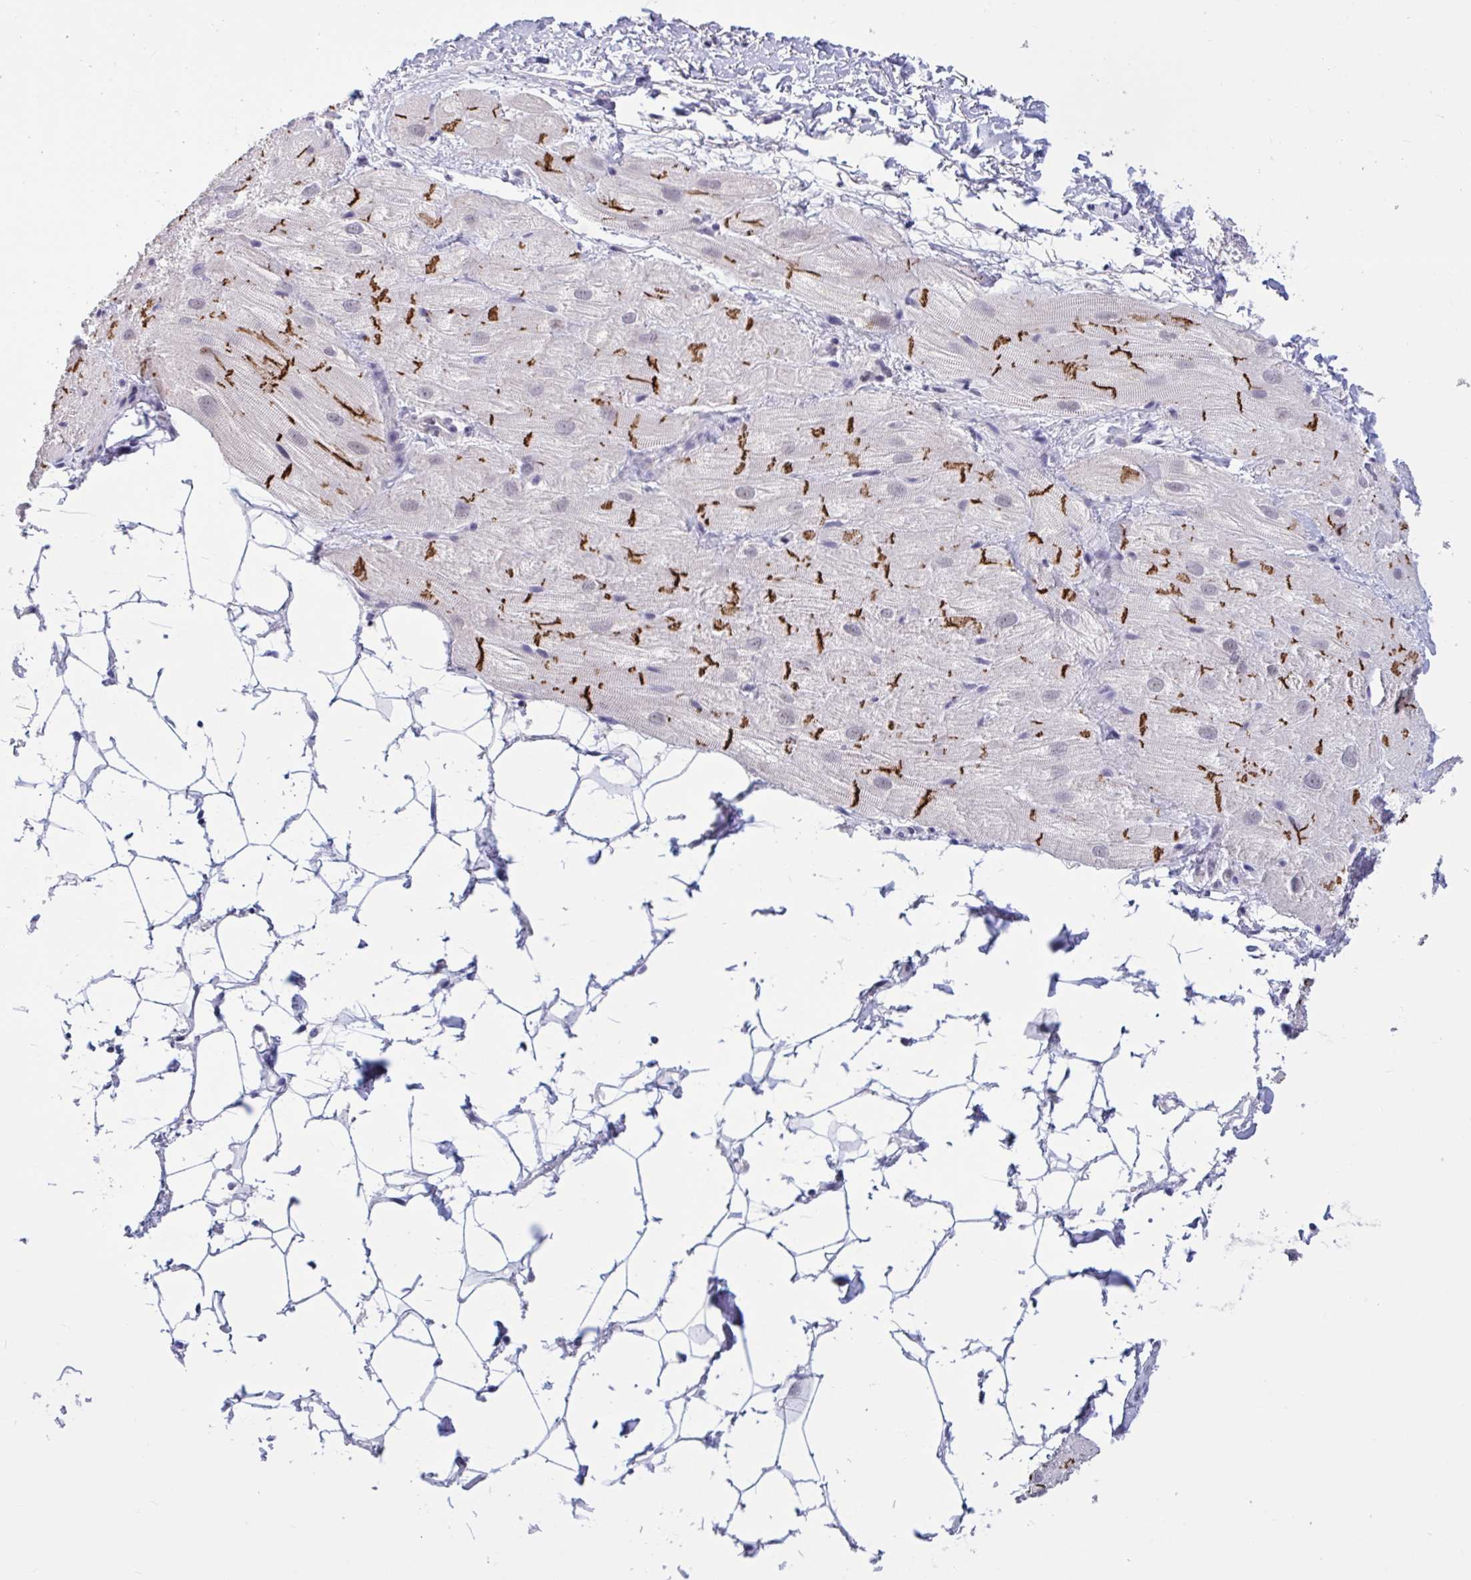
{"staining": {"intensity": "strong", "quantity": ">75%", "location": "cytoplasmic/membranous"}, "tissue": "heart muscle", "cell_type": "Cardiomyocytes", "image_type": "normal", "snomed": [{"axis": "morphology", "description": "Normal tissue, NOS"}, {"axis": "topography", "description": "Heart"}], "caption": "Immunohistochemistry of benign human heart muscle reveals high levels of strong cytoplasmic/membranous staining in about >75% of cardiomyocytes.", "gene": "CNGB3", "patient": {"sex": "male", "age": 62}}